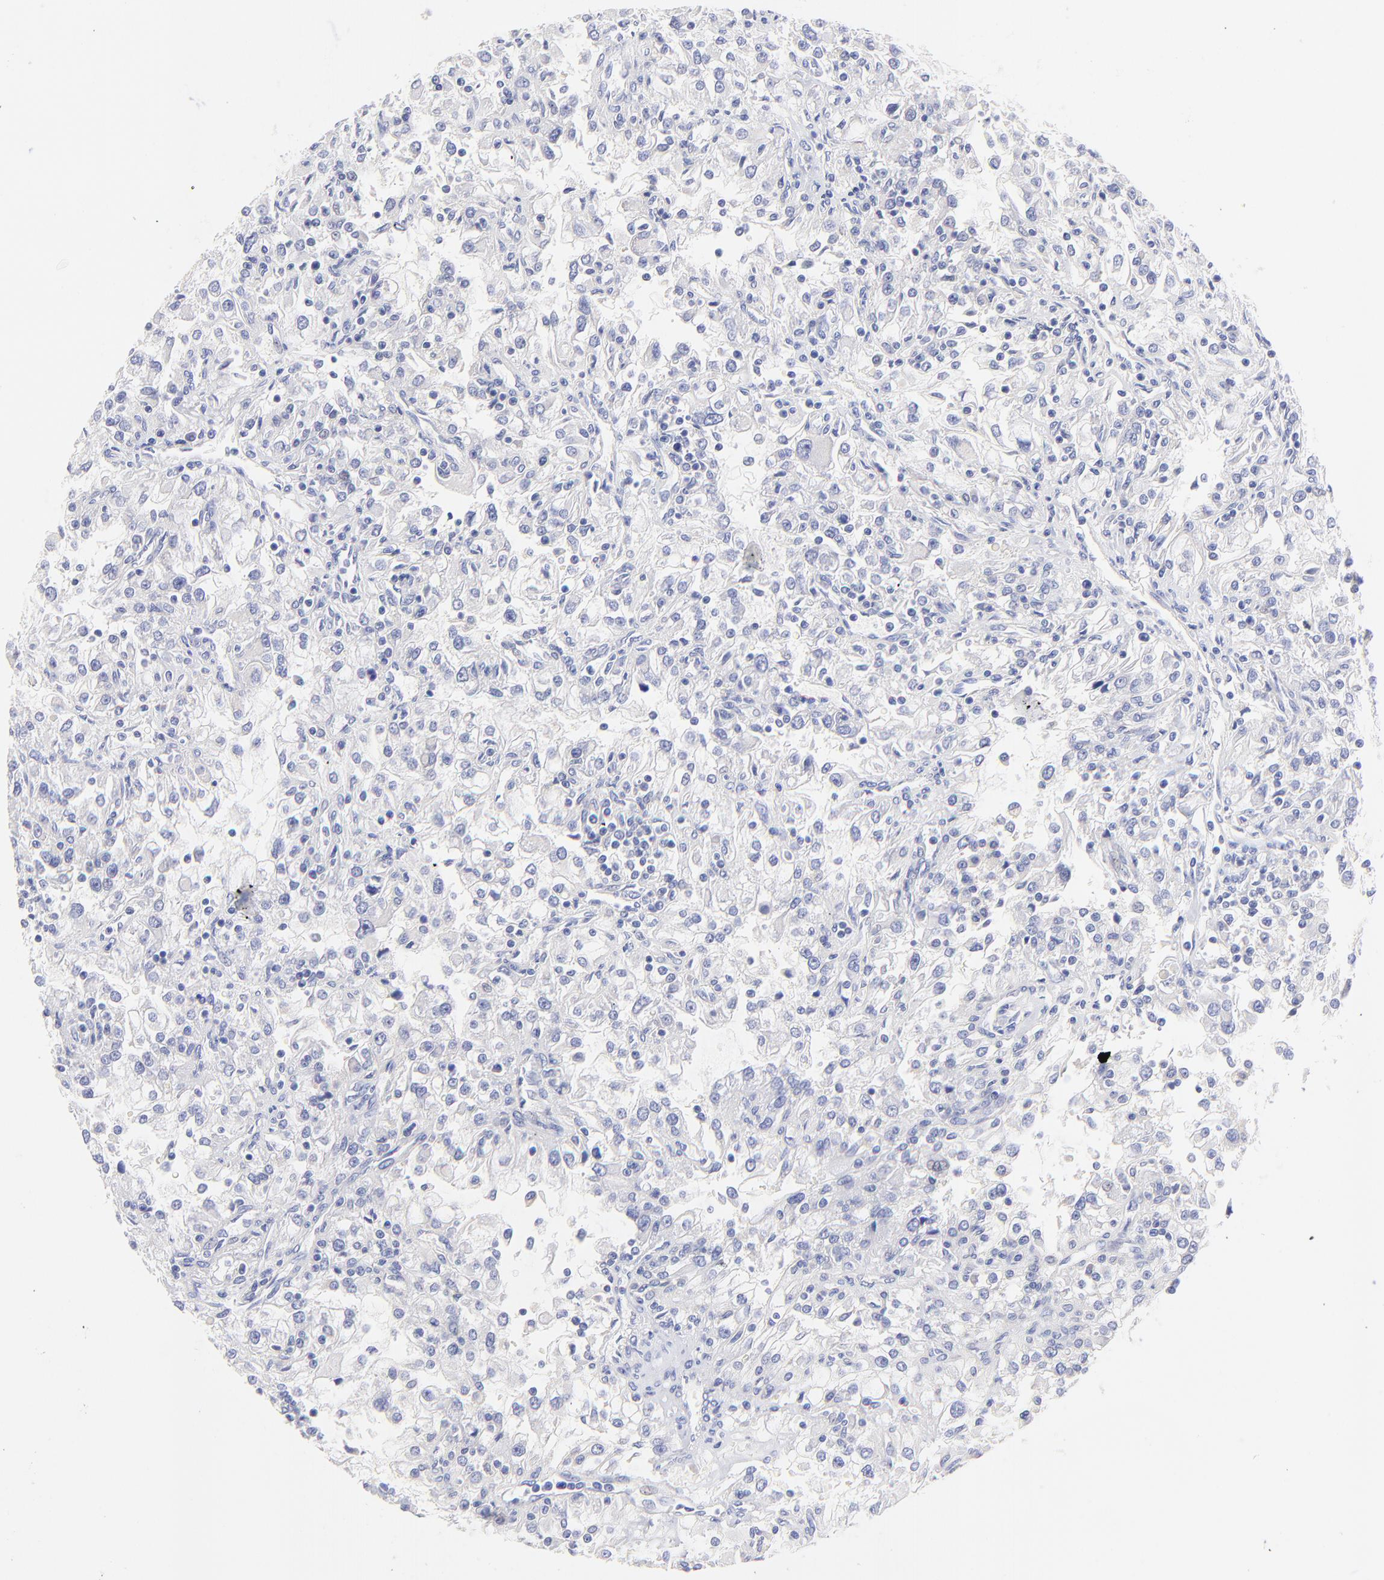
{"staining": {"intensity": "negative", "quantity": "none", "location": "none"}, "tissue": "renal cancer", "cell_type": "Tumor cells", "image_type": "cancer", "snomed": [{"axis": "morphology", "description": "Adenocarcinoma, NOS"}, {"axis": "topography", "description": "Kidney"}], "caption": "Immunohistochemistry of human adenocarcinoma (renal) reveals no expression in tumor cells. (Brightfield microscopy of DAB immunohistochemistry at high magnification).", "gene": "EBP", "patient": {"sex": "female", "age": 52}}